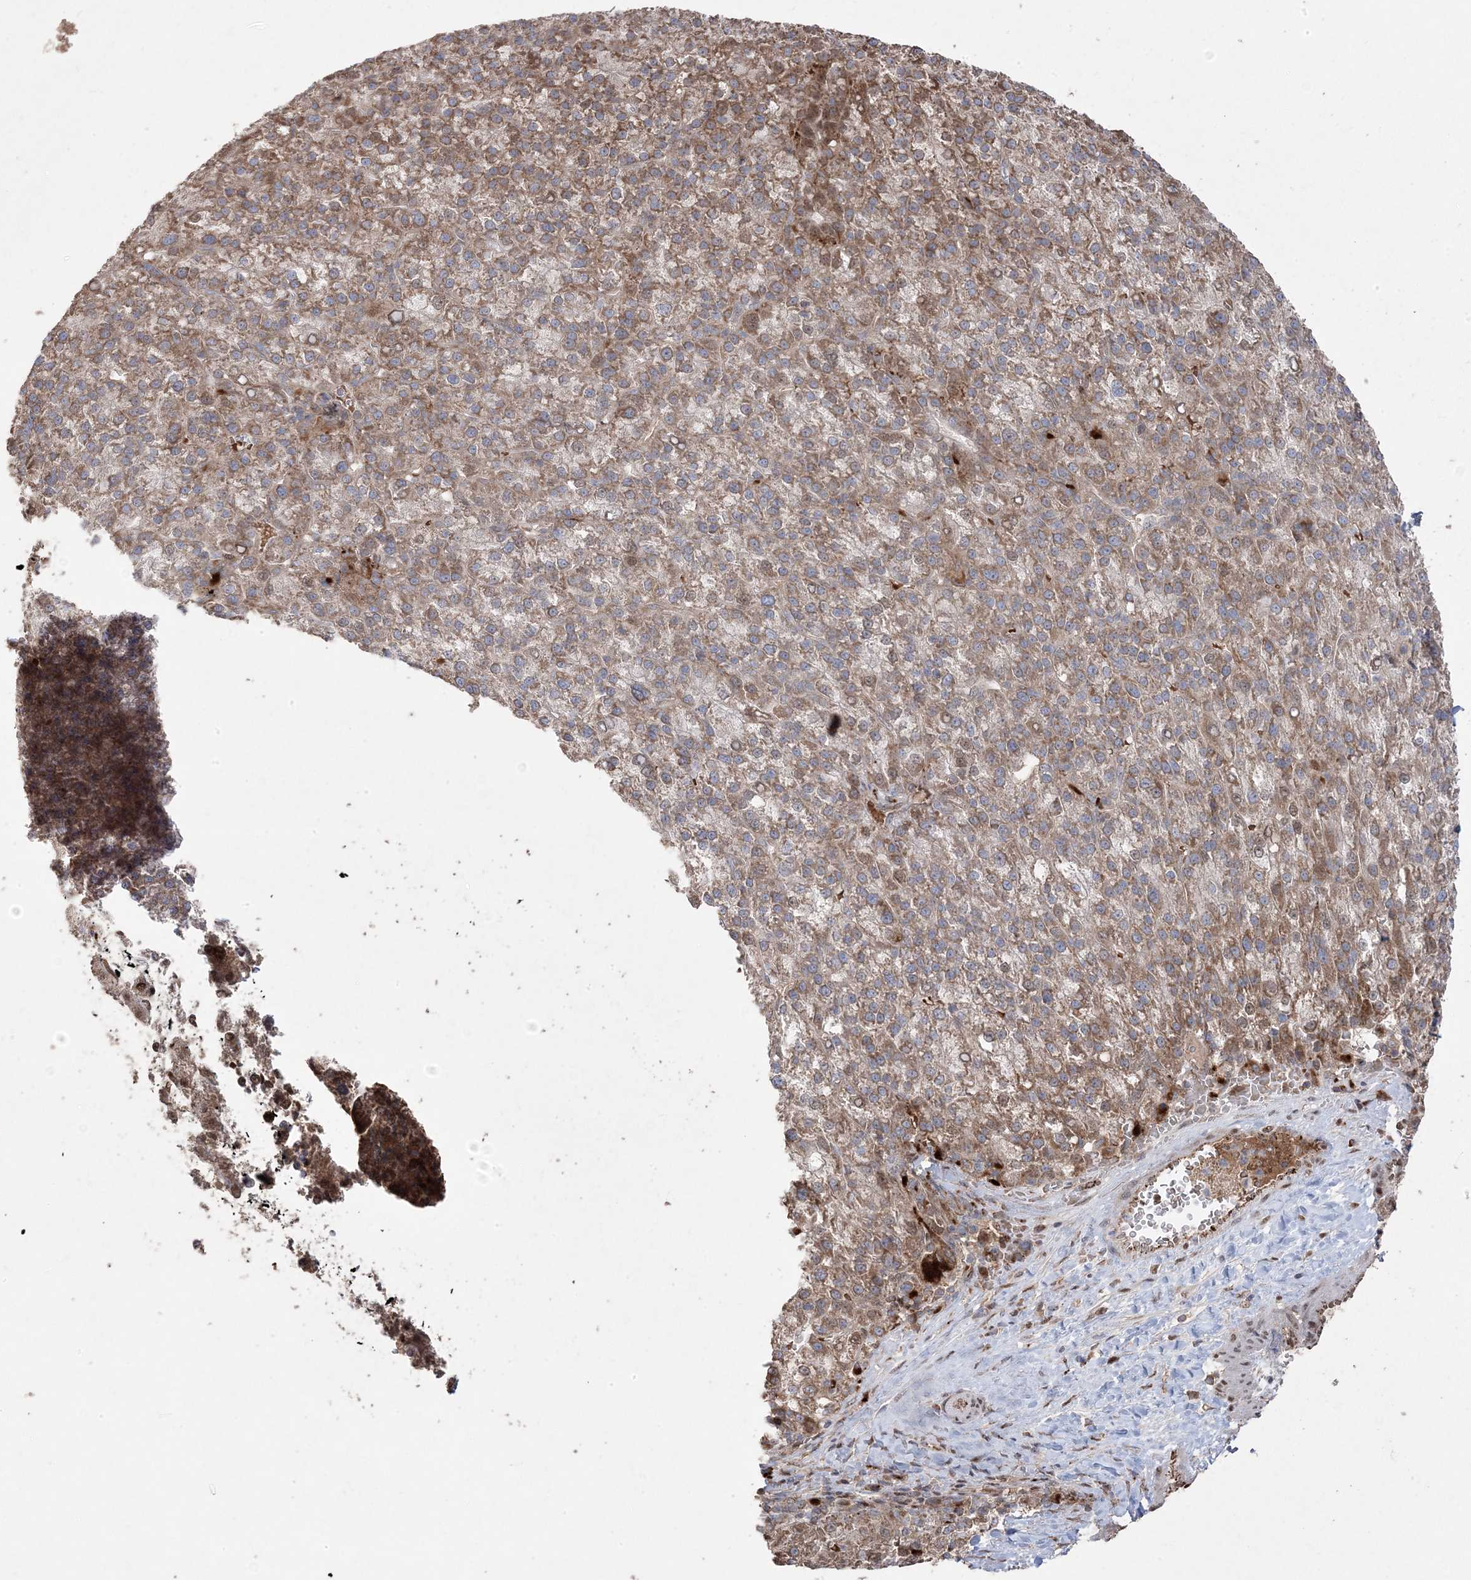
{"staining": {"intensity": "moderate", "quantity": ">75%", "location": "cytoplasmic/membranous"}, "tissue": "liver cancer", "cell_type": "Tumor cells", "image_type": "cancer", "snomed": [{"axis": "morphology", "description": "Carcinoma, Hepatocellular, NOS"}, {"axis": "topography", "description": "Liver"}], "caption": "High-power microscopy captured an IHC photomicrograph of liver hepatocellular carcinoma, revealing moderate cytoplasmic/membranous staining in approximately >75% of tumor cells. The staining is performed using DAB (3,3'-diaminobenzidine) brown chromogen to label protein expression. The nuclei are counter-stained blue using hematoxylin.", "gene": "PPOX", "patient": {"sex": "female", "age": 58}}